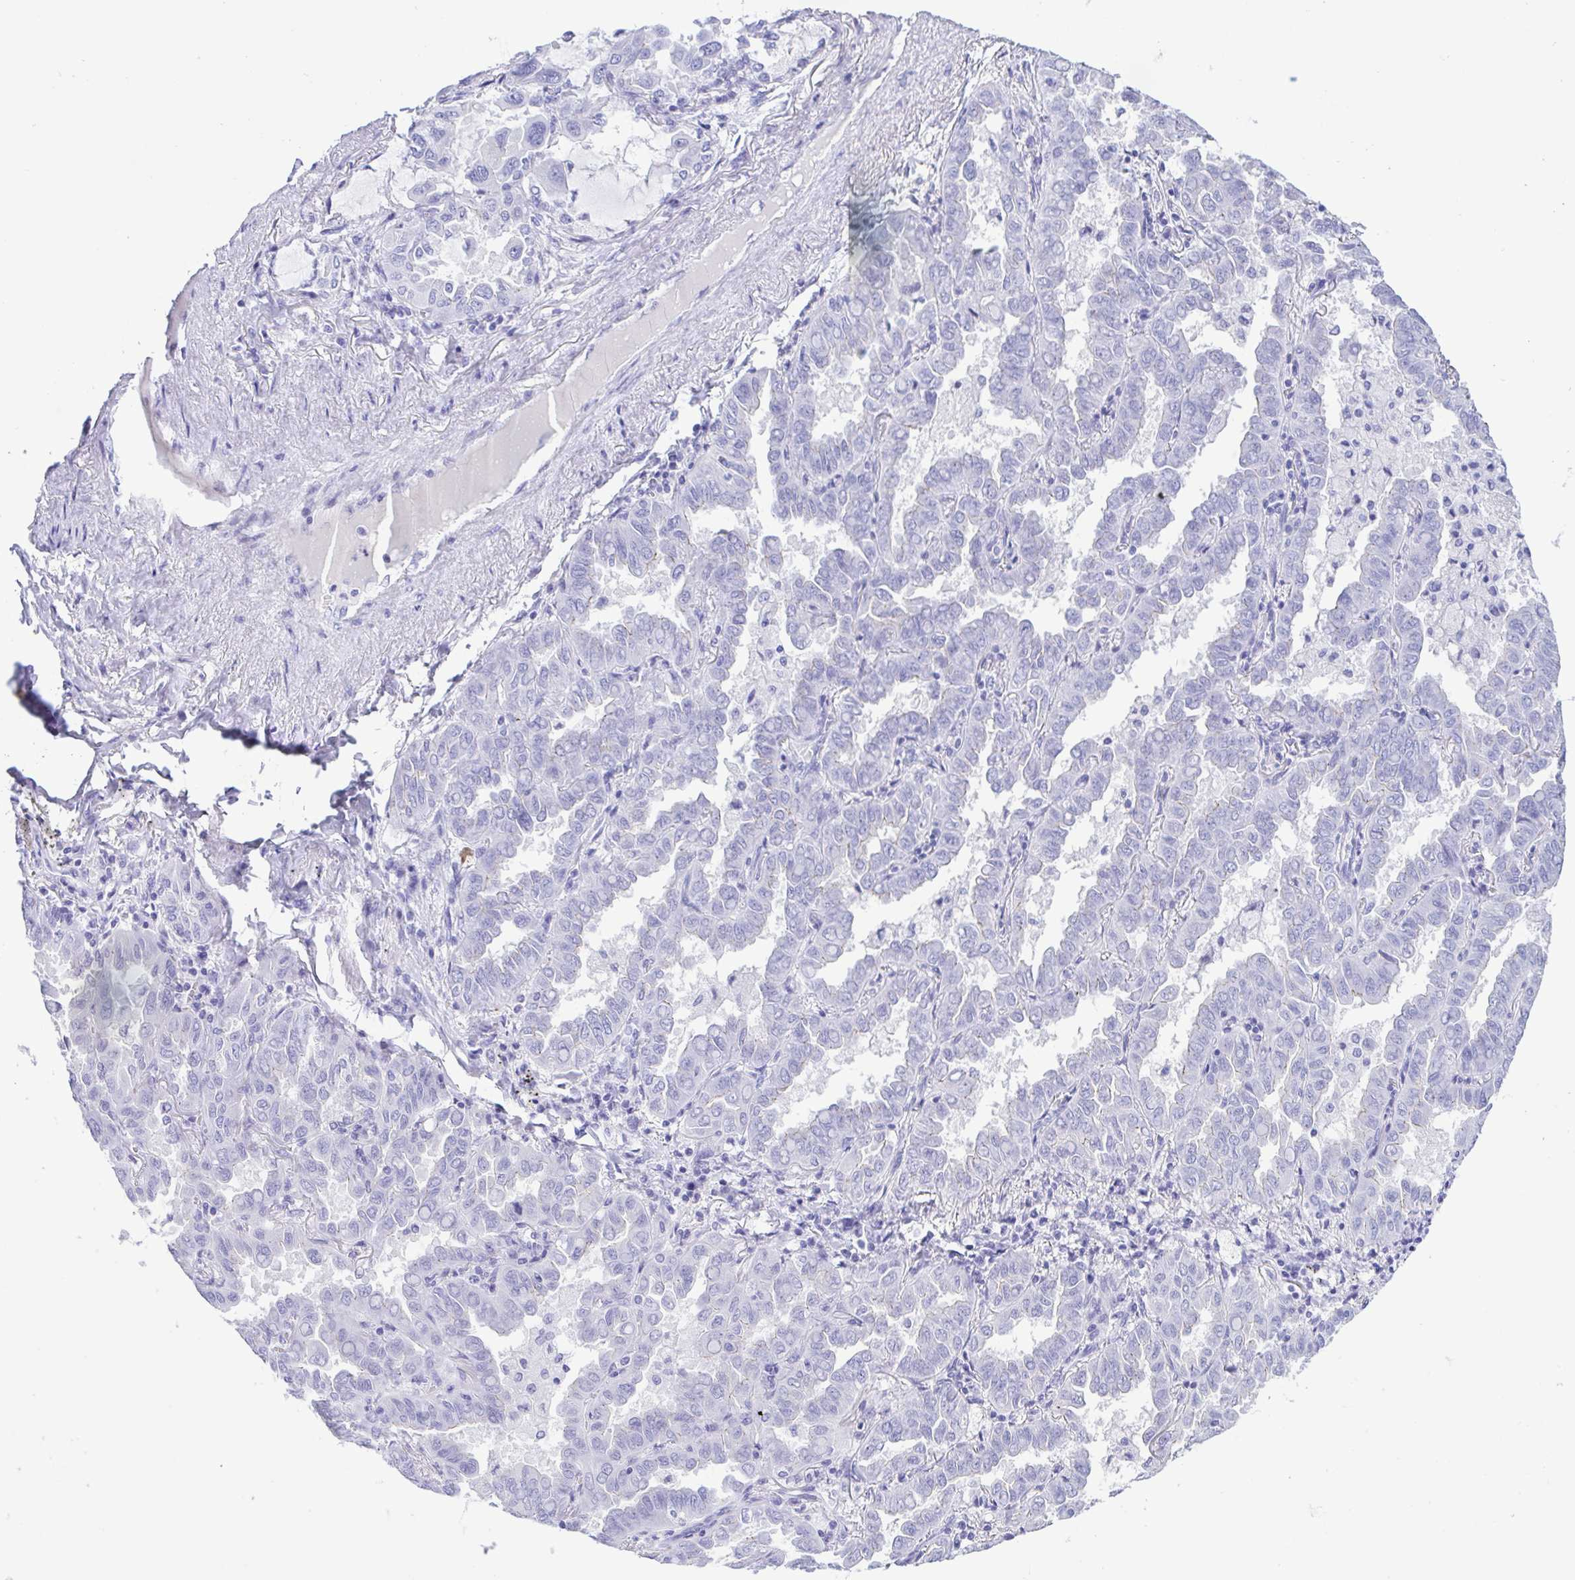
{"staining": {"intensity": "negative", "quantity": "none", "location": "none"}, "tissue": "lung cancer", "cell_type": "Tumor cells", "image_type": "cancer", "snomed": [{"axis": "morphology", "description": "Adenocarcinoma, NOS"}, {"axis": "topography", "description": "Lung"}], "caption": "IHC photomicrograph of neoplastic tissue: lung adenocarcinoma stained with DAB exhibits no significant protein staining in tumor cells. (Stains: DAB (3,3'-diaminobenzidine) IHC with hematoxylin counter stain, Microscopy: brightfield microscopy at high magnification).", "gene": "TSPY2", "patient": {"sex": "male", "age": 64}}